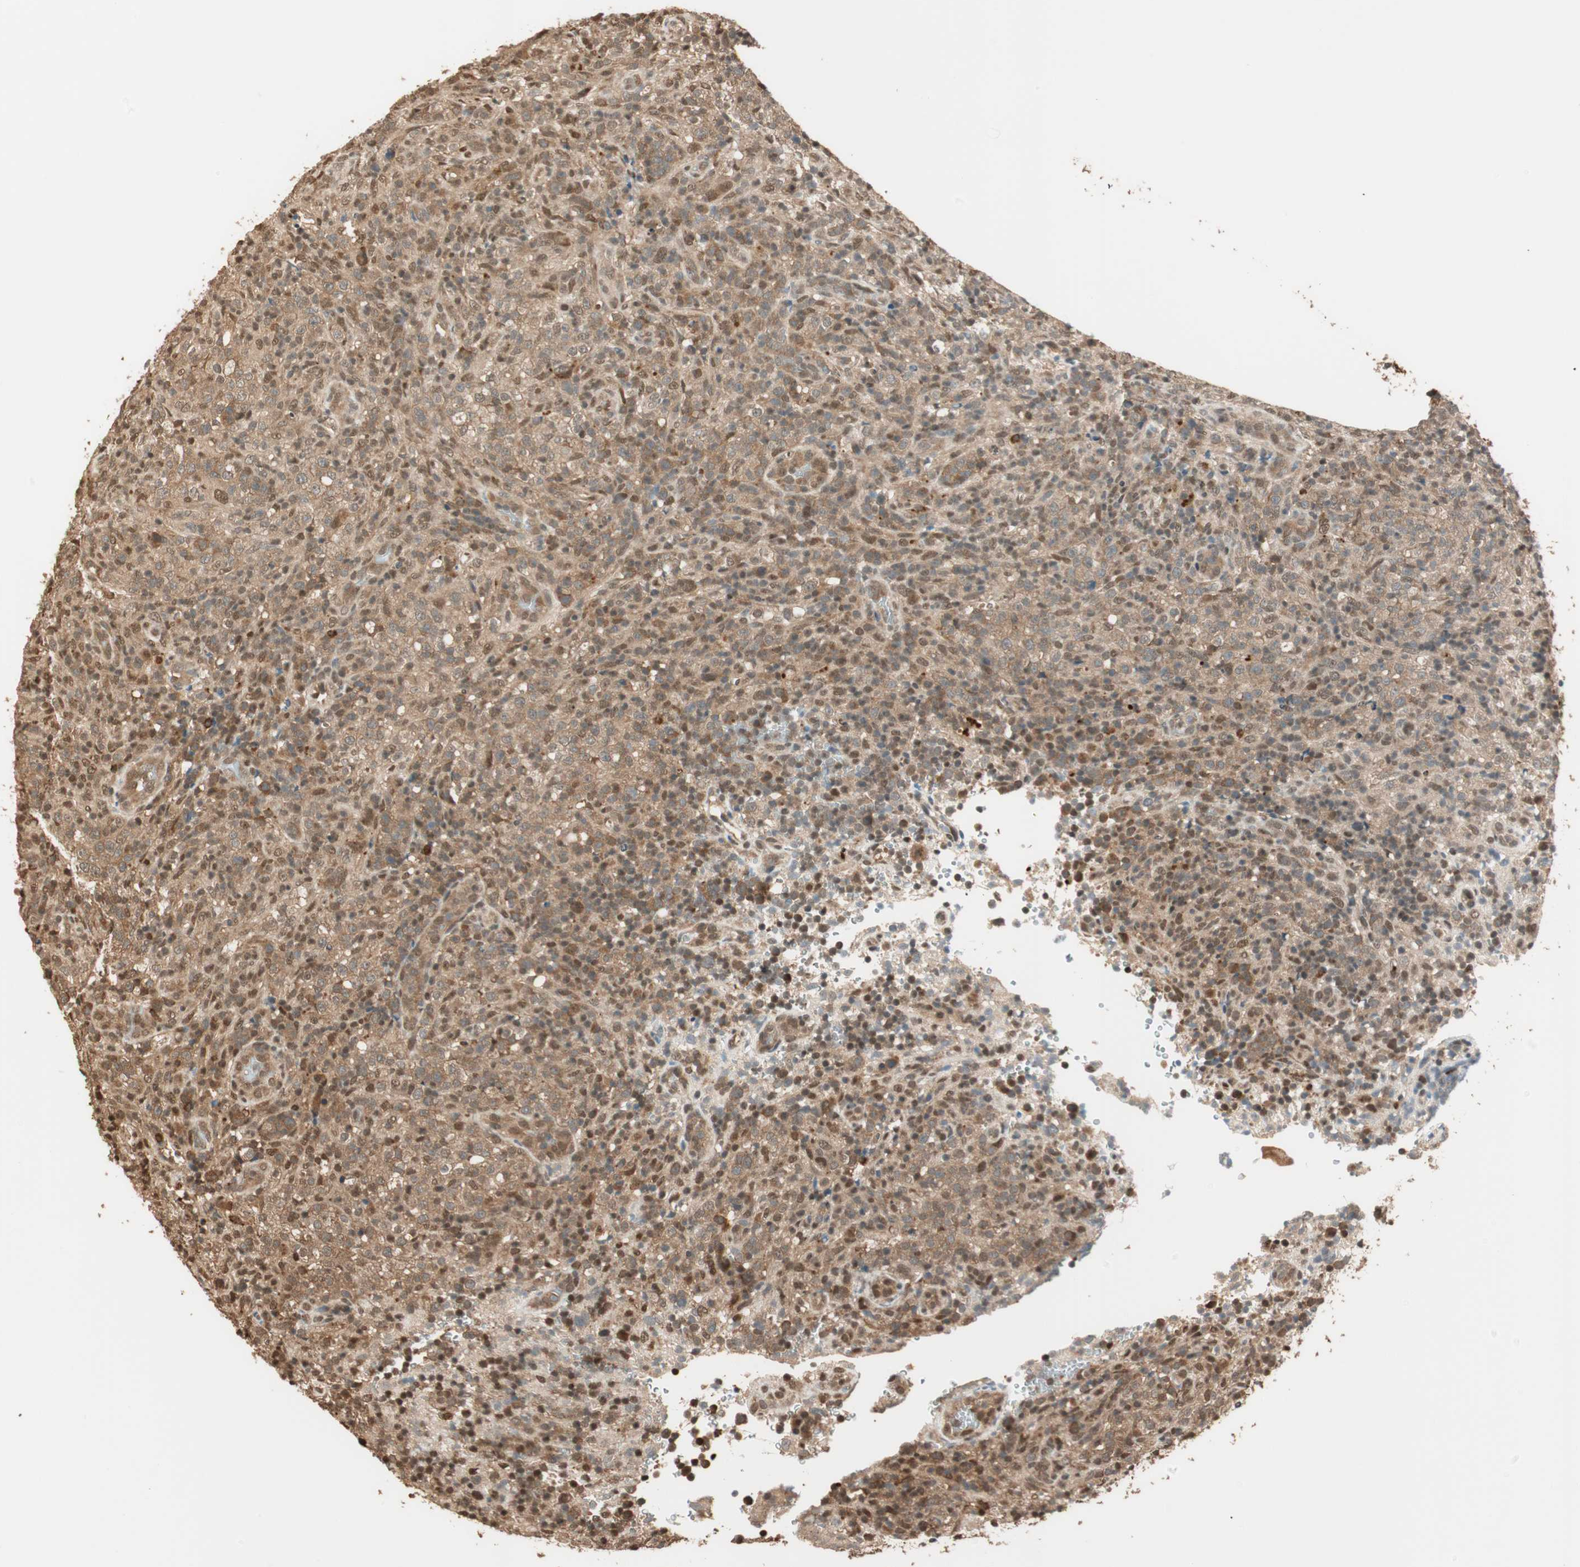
{"staining": {"intensity": "moderate", "quantity": ">75%", "location": "cytoplasmic/membranous,nuclear"}, "tissue": "lymphoma", "cell_type": "Tumor cells", "image_type": "cancer", "snomed": [{"axis": "morphology", "description": "Malignant lymphoma, non-Hodgkin's type, High grade"}, {"axis": "topography", "description": "Lymph node"}], "caption": "Human lymphoma stained with a protein marker exhibits moderate staining in tumor cells.", "gene": "ZNF443", "patient": {"sex": "female", "age": 76}}